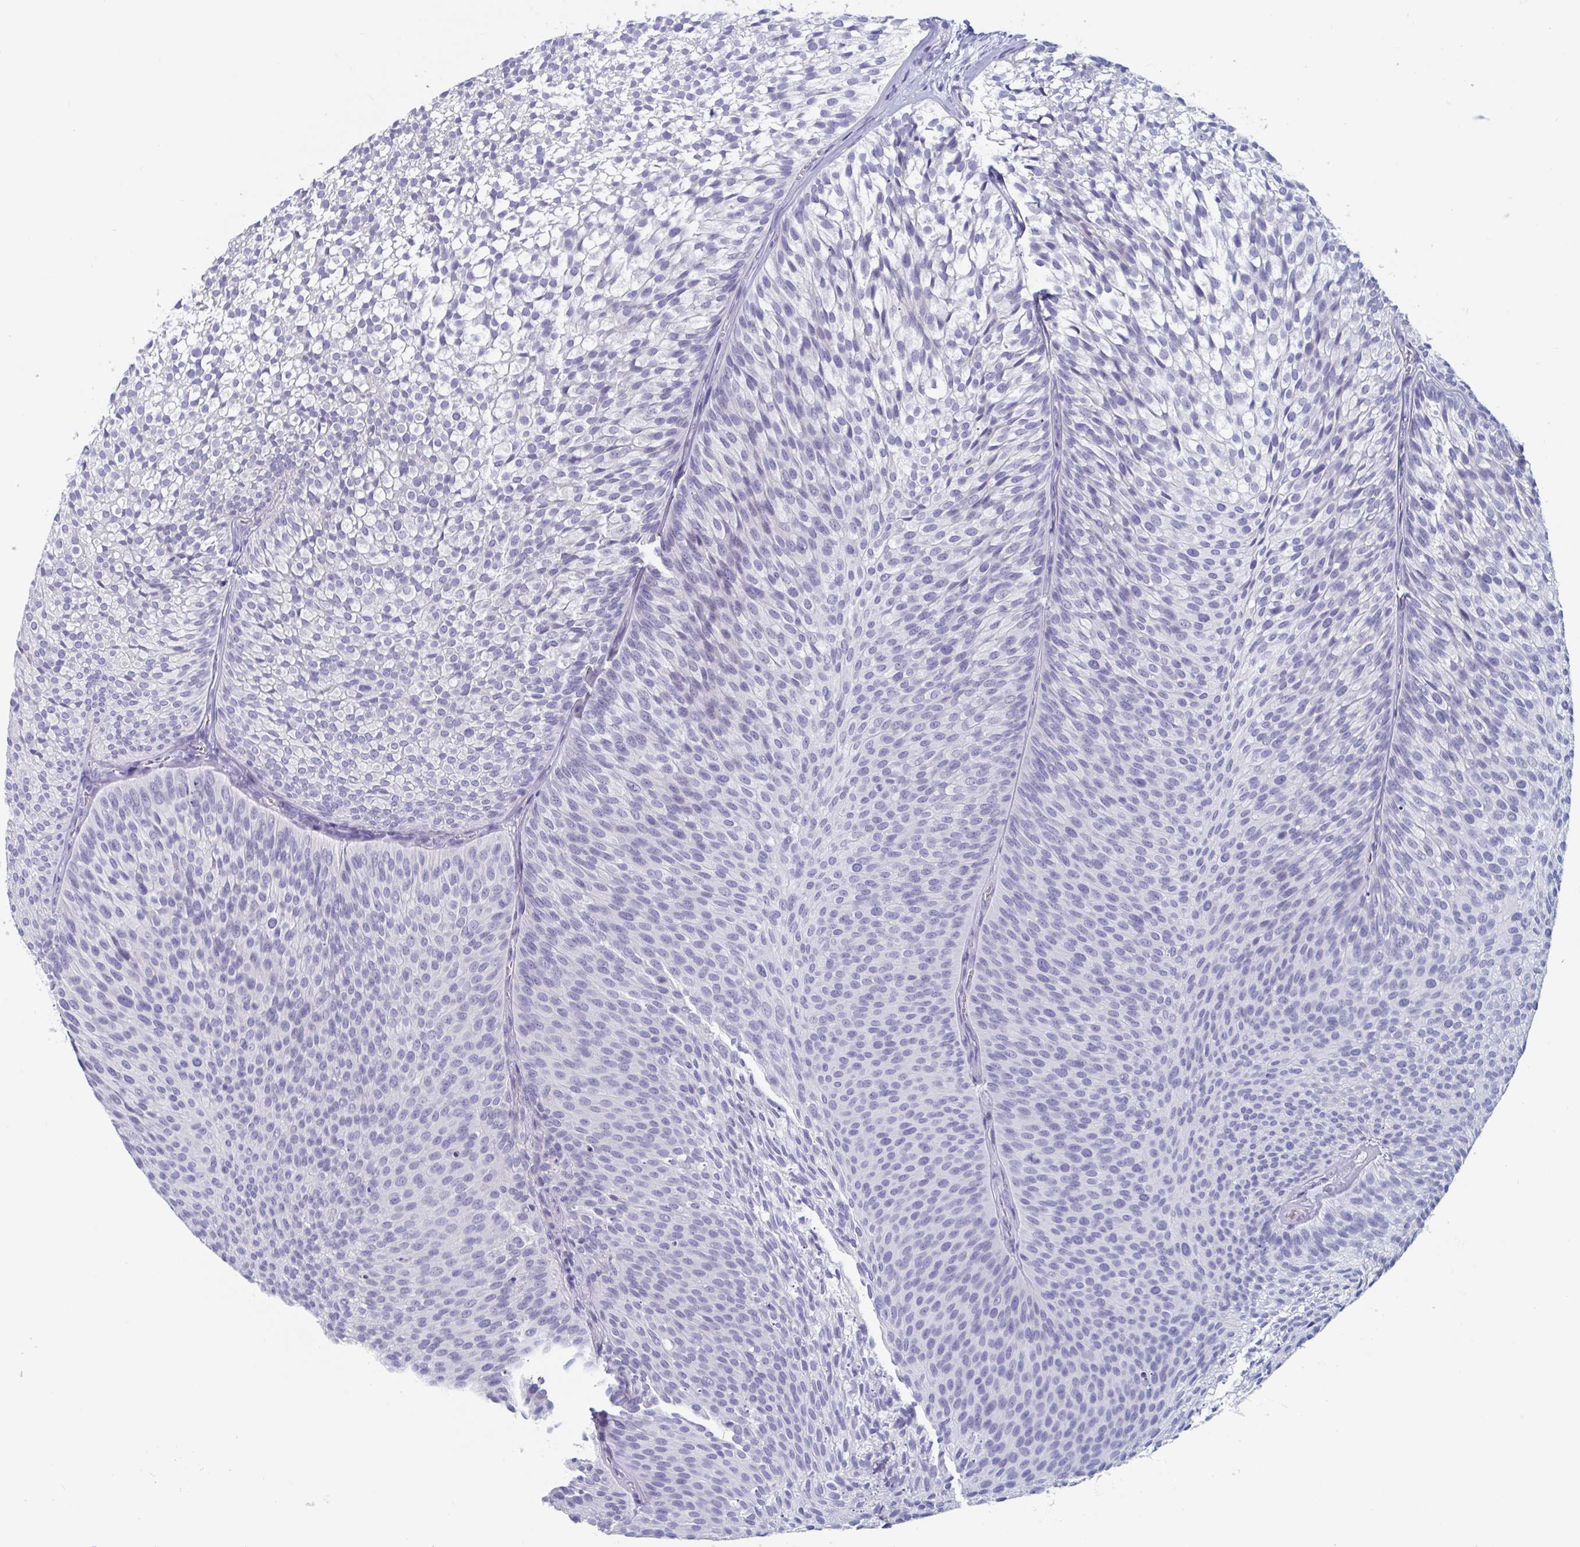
{"staining": {"intensity": "negative", "quantity": "none", "location": "none"}, "tissue": "urothelial cancer", "cell_type": "Tumor cells", "image_type": "cancer", "snomed": [{"axis": "morphology", "description": "Urothelial carcinoma, Low grade"}, {"axis": "topography", "description": "Urinary bladder"}], "caption": "This is an immunohistochemistry photomicrograph of urothelial cancer. There is no positivity in tumor cells.", "gene": "DPEP3", "patient": {"sex": "male", "age": 91}}